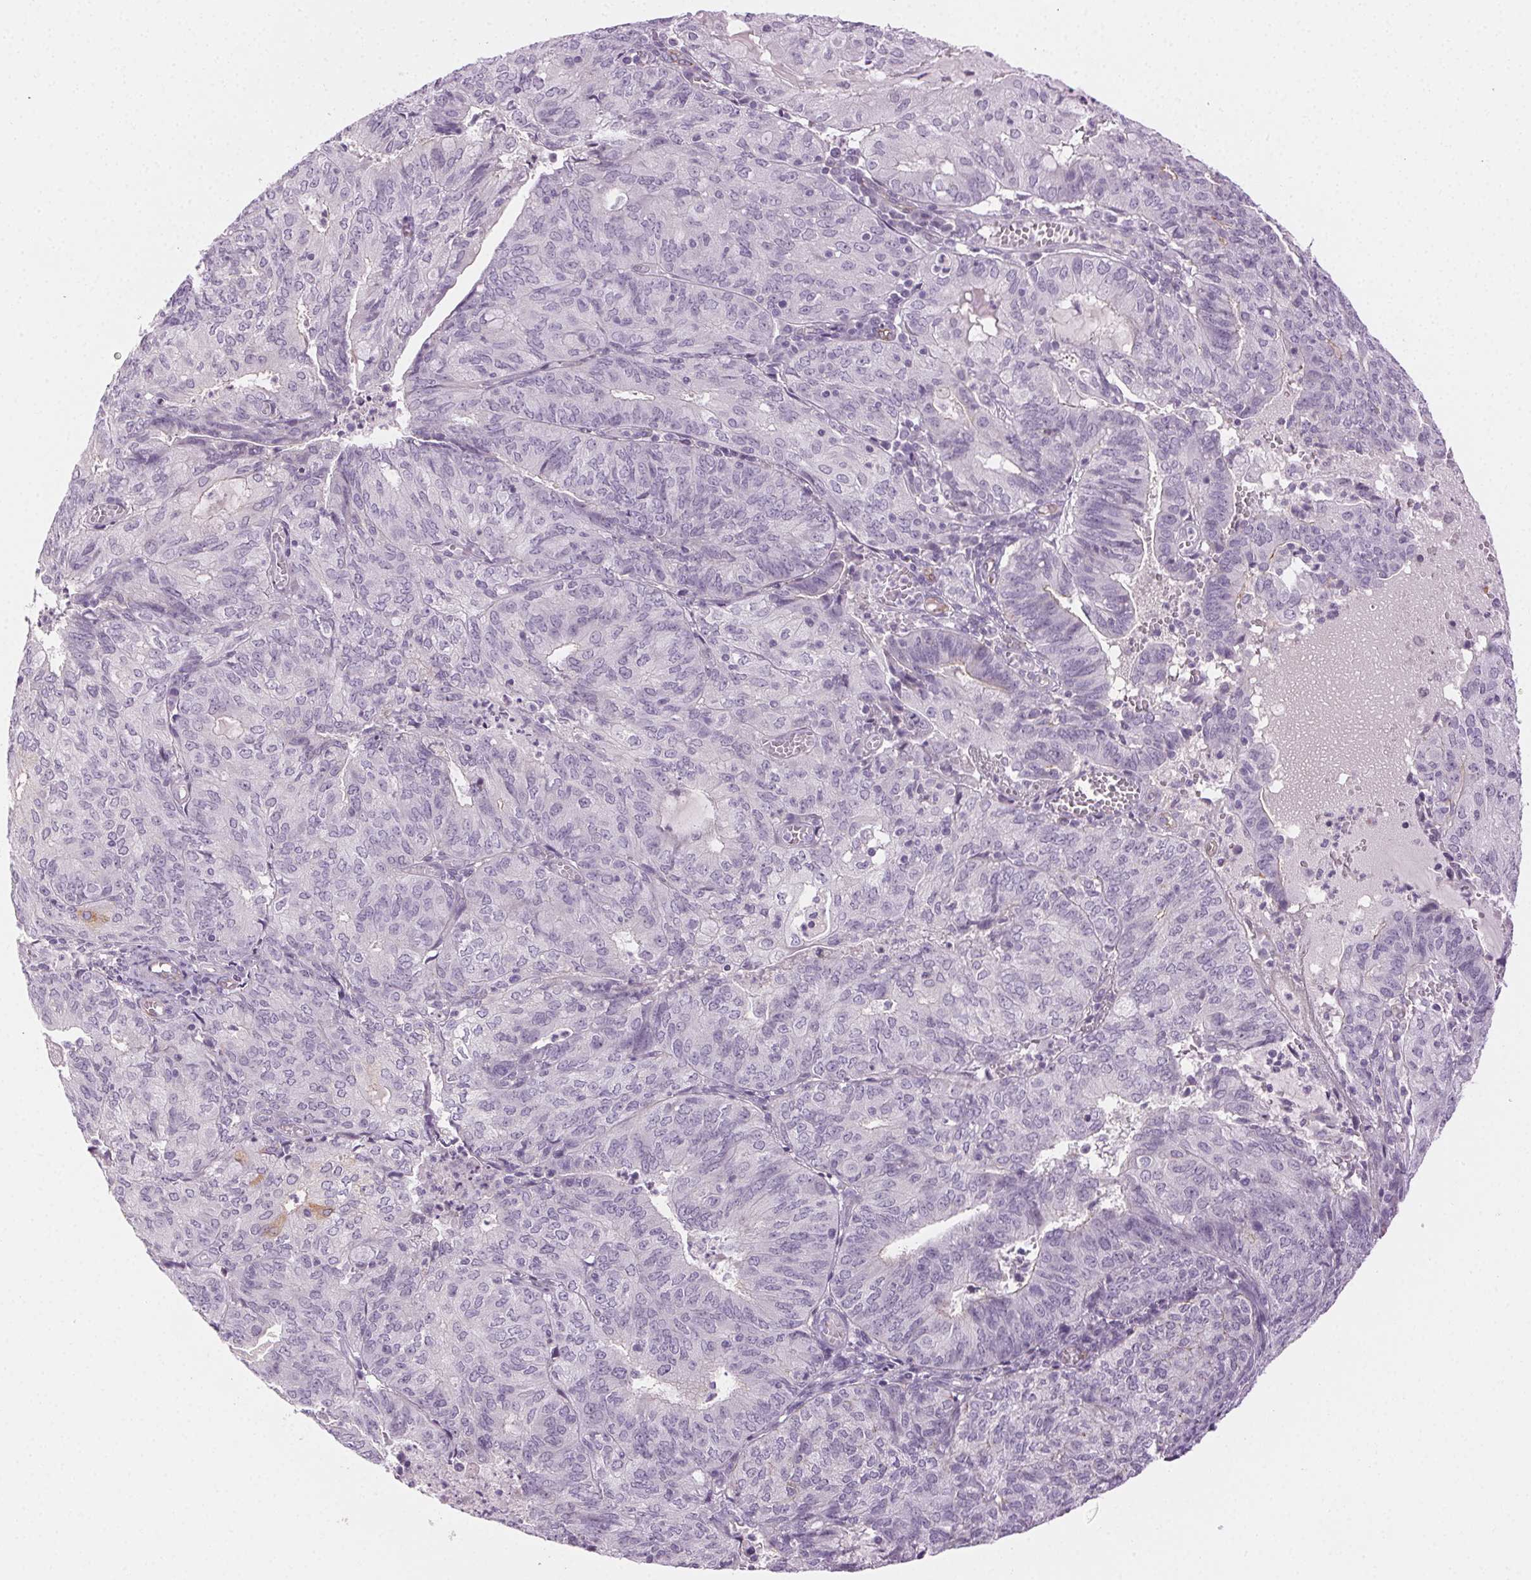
{"staining": {"intensity": "negative", "quantity": "none", "location": "none"}, "tissue": "endometrial cancer", "cell_type": "Tumor cells", "image_type": "cancer", "snomed": [{"axis": "morphology", "description": "Adenocarcinoma, NOS"}, {"axis": "topography", "description": "Endometrium"}], "caption": "This is an immunohistochemistry histopathology image of human adenocarcinoma (endometrial). There is no positivity in tumor cells.", "gene": "AIF1L", "patient": {"sex": "female", "age": 82}}